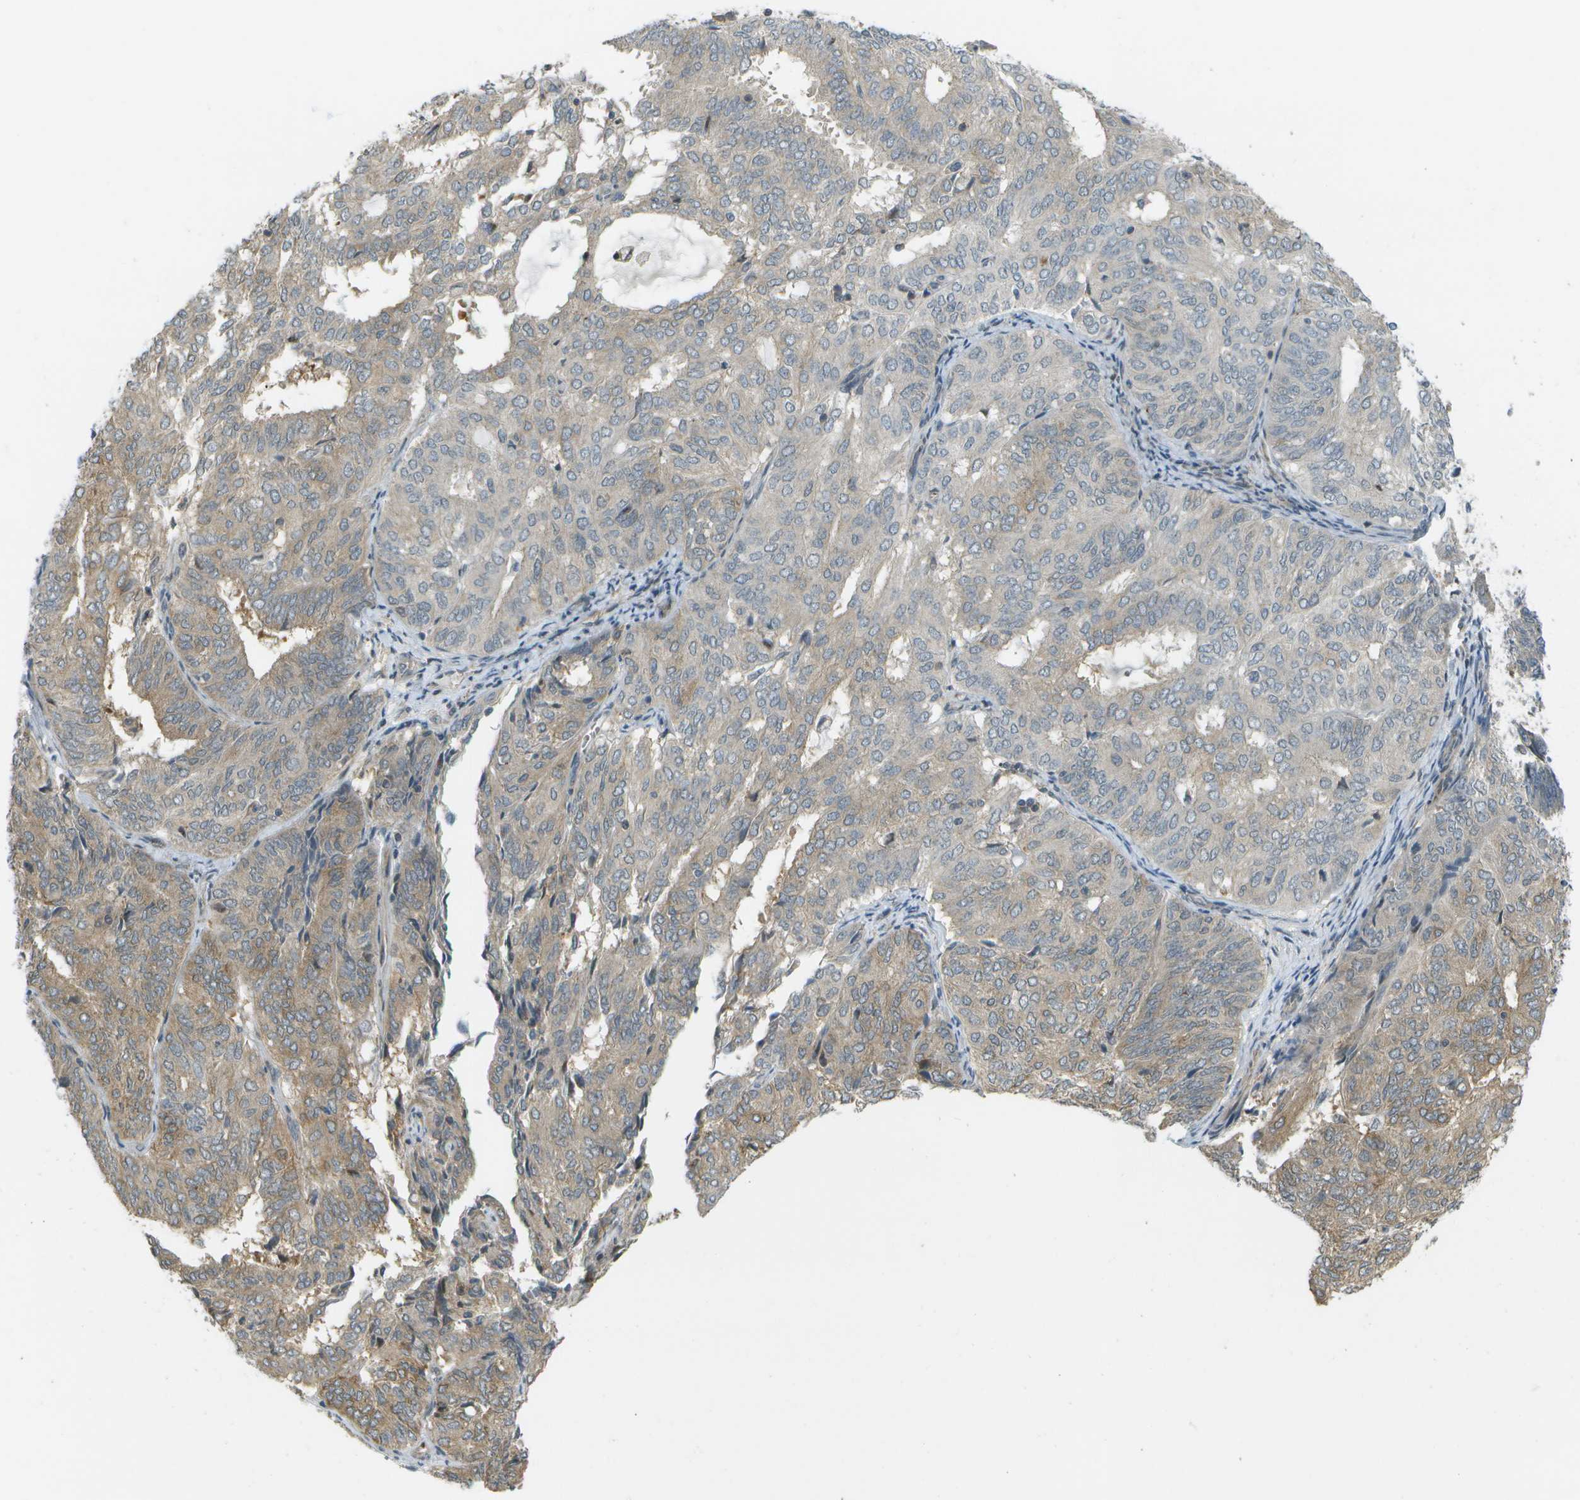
{"staining": {"intensity": "moderate", "quantity": ">75%", "location": "cytoplasmic/membranous"}, "tissue": "endometrial cancer", "cell_type": "Tumor cells", "image_type": "cancer", "snomed": [{"axis": "morphology", "description": "Adenocarcinoma, NOS"}, {"axis": "topography", "description": "Uterus"}], "caption": "About >75% of tumor cells in human endometrial cancer reveal moderate cytoplasmic/membranous protein positivity as visualized by brown immunohistochemical staining.", "gene": "WNK2", "patient": {"sex": "female", "age": 60}}